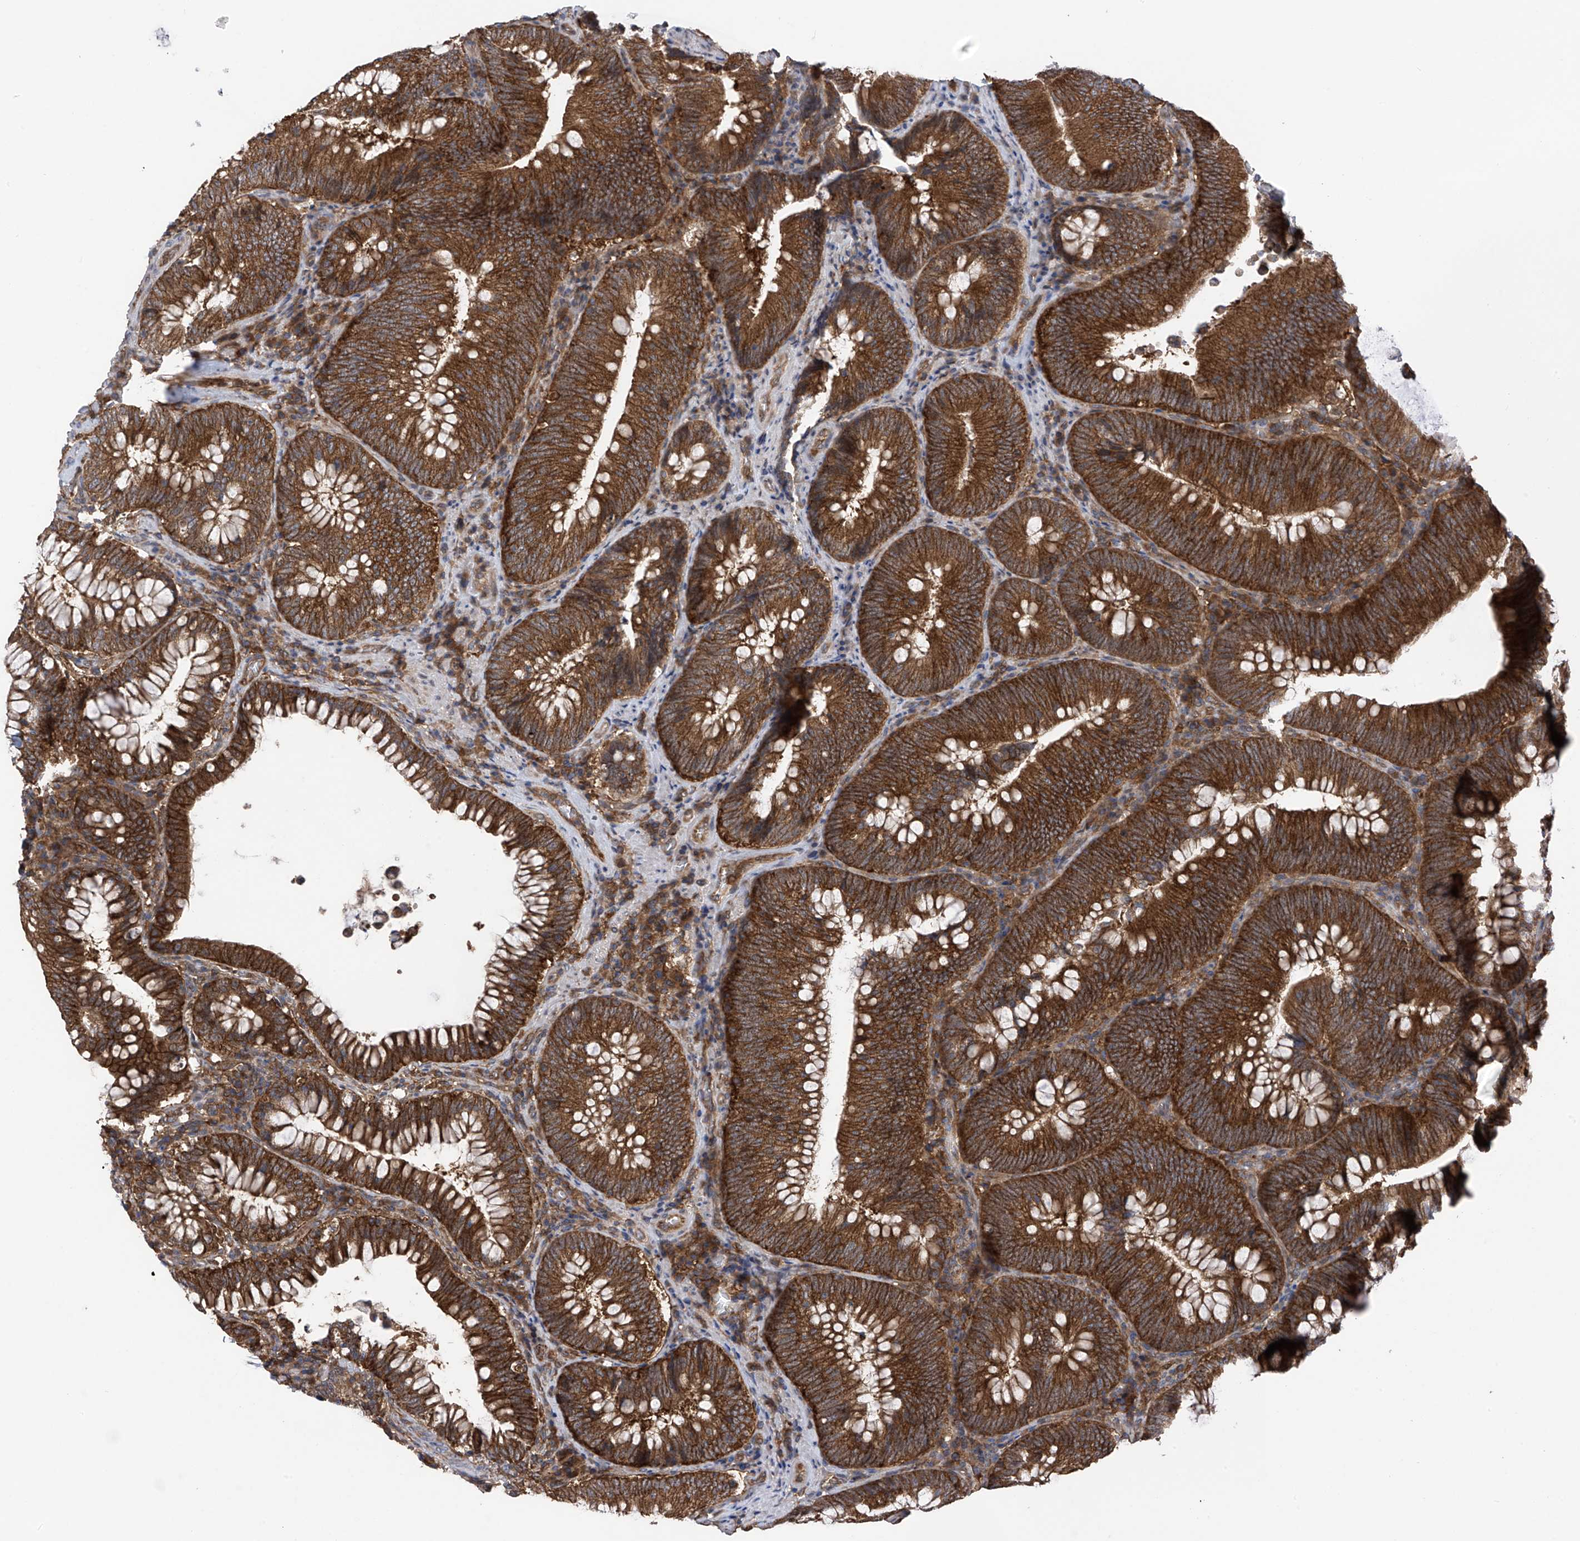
{"staining": {"intensity": "strong", "quantity": ">75%", "location": "cytoplasmic/membranous"}, "tissue": "colorectal cancer", "cell_type": "Tumor cells", "image_type": "cancer", "snomed": [{"axis": "morphology", "description": "Normal tissue, NOS"}, {"axis": "topography", "description": "Colon"}], "caption": "A brown stain labels strong cytoplasmic/membranous positivity of a protein in human colorectal cancer tumor cells.", "gene": "CHPF", "patient": {"sex": "female", "age": 82}}